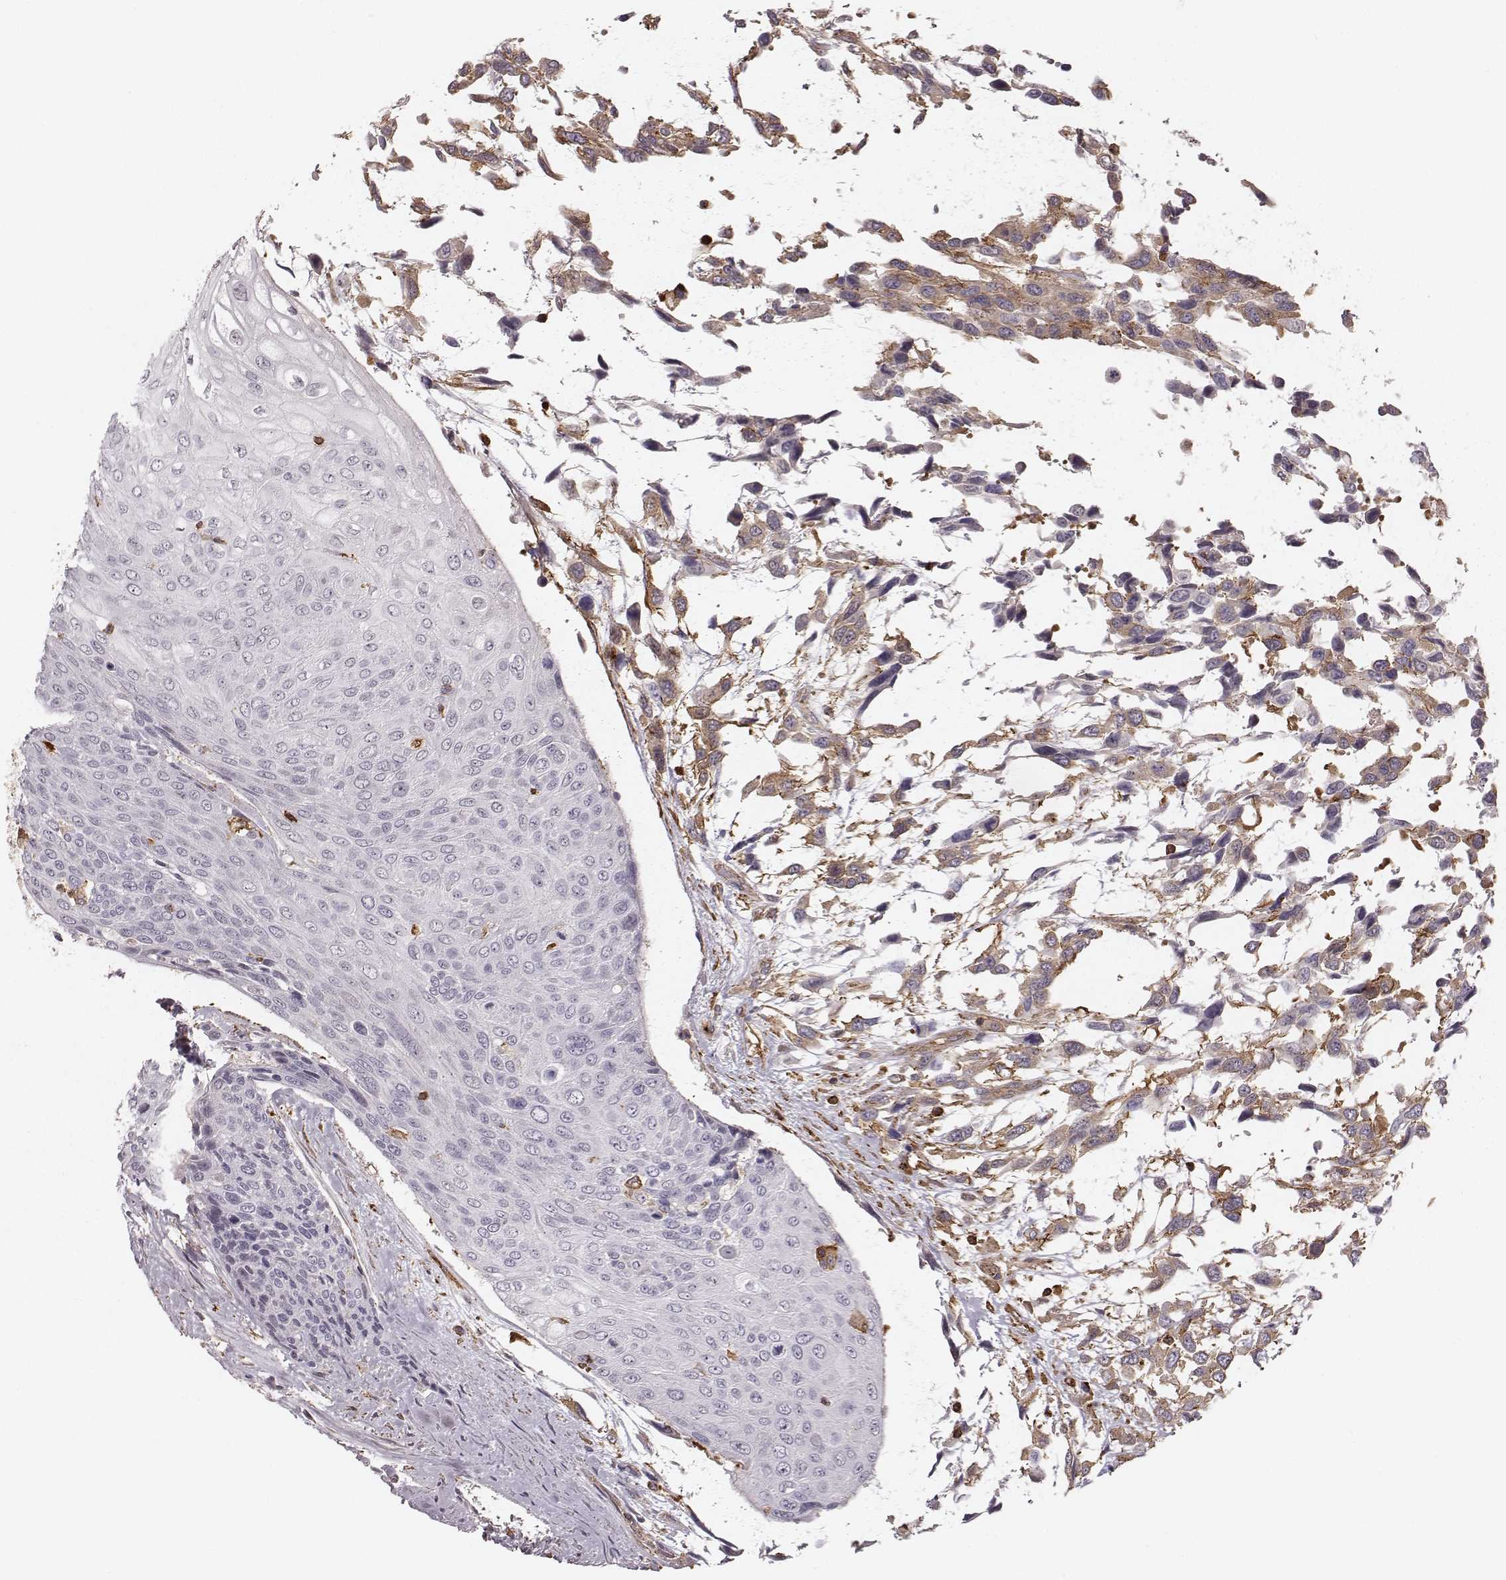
{"staining": {"intensity": "moderate", "quantity": "<25%", "location": "cytoplasmic/membranous"}, "tissue": "urothelial cancer", "cell_type": "Tumor cells", "image_type": "cancer", "snomed": [{"axis": "morphology", "description": "Urothelial carcinoma, High grade"}, {"axis": "topography", "description": "Urinary bladder"}], "caption": "Immunohistochemistry (IHC) (DAB (3,3'-diaminobenzidine)) staining of human urothelial cancer reveals moderate cytoplasmic/membranous protein staining in about <25% of tumor cells.", "gene": "ZYX", "patient": {"sex": "female", "age": 70}}